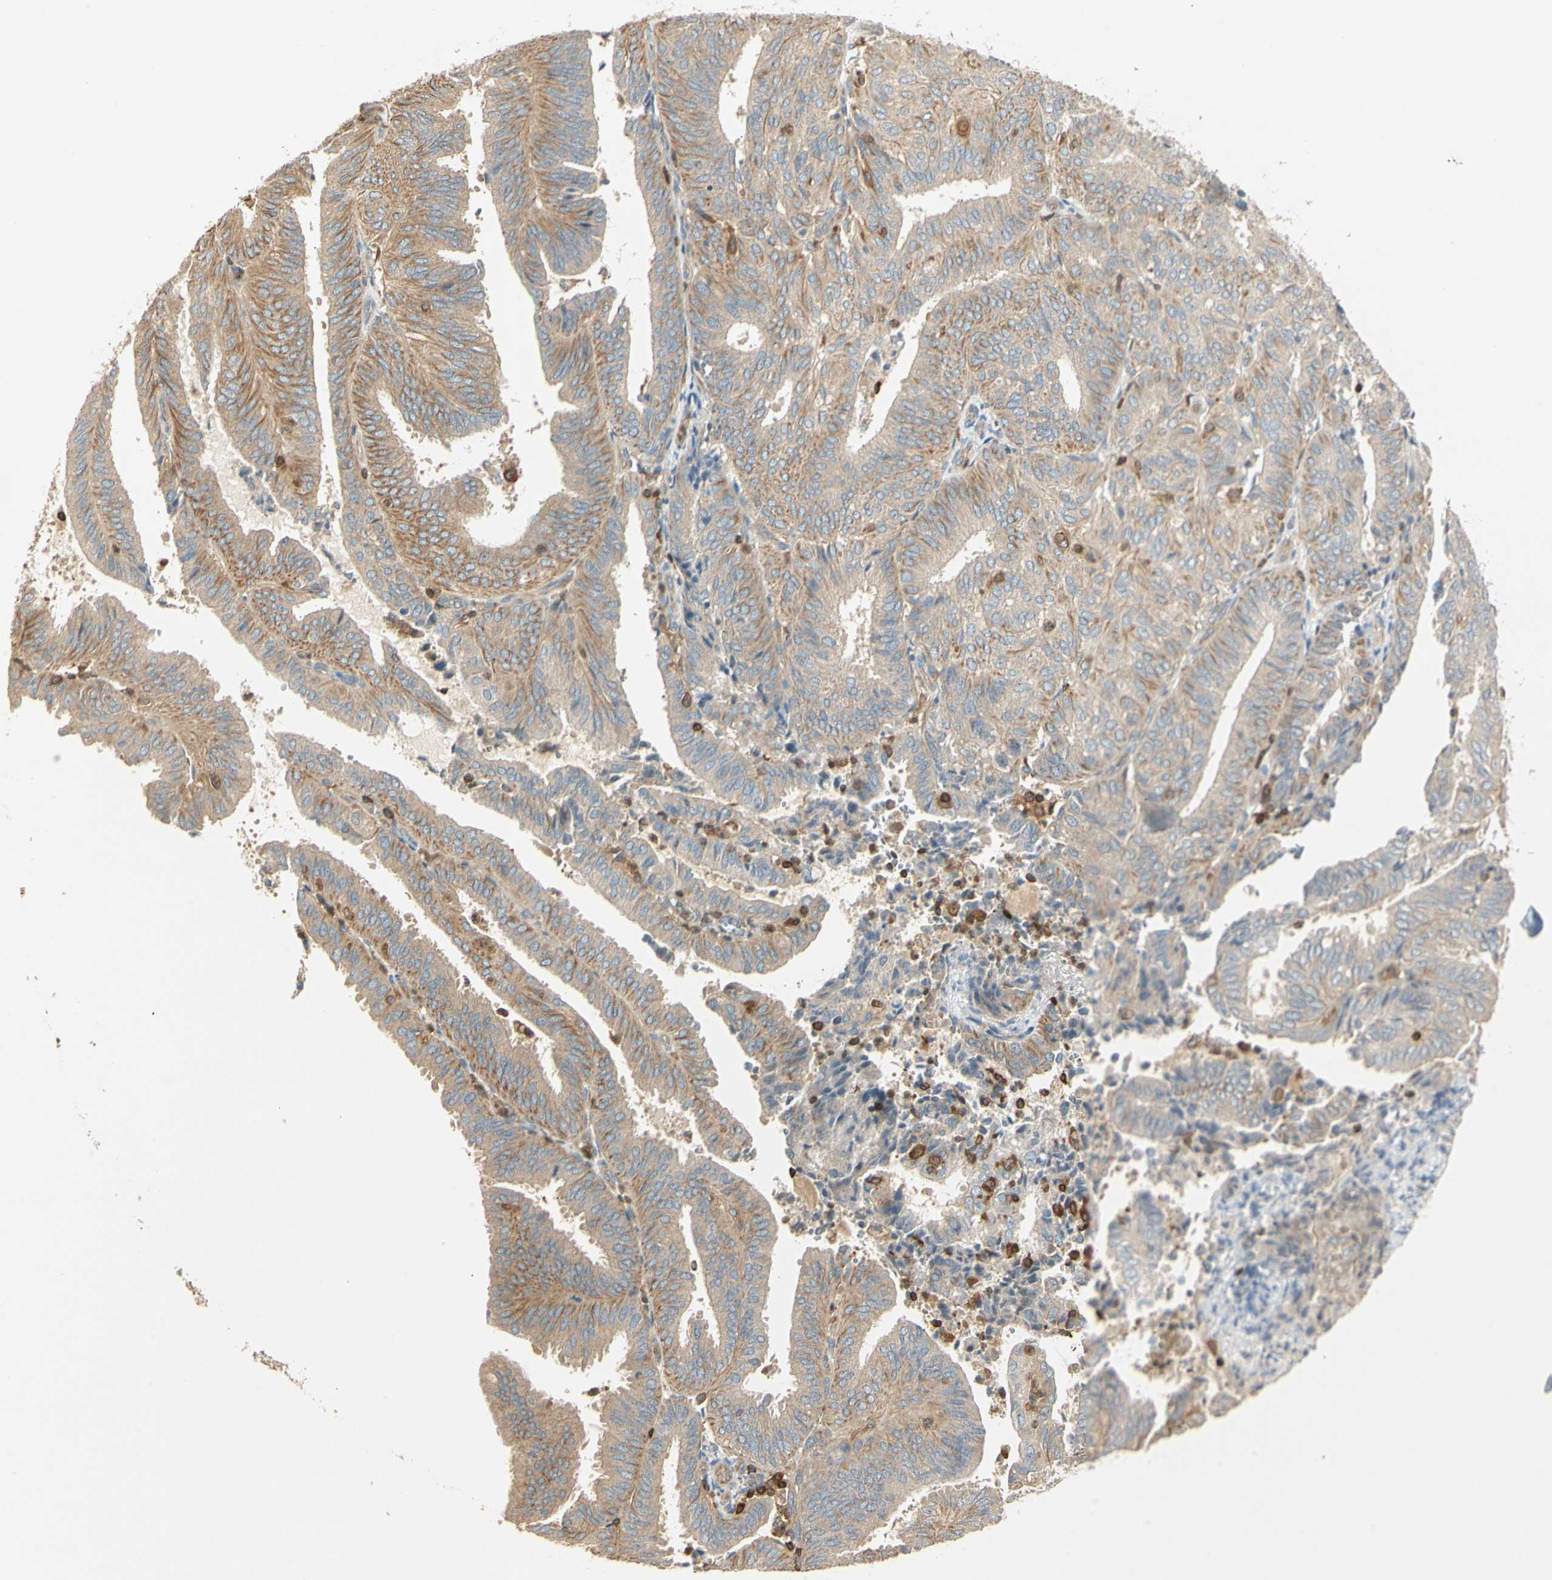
{"staining": {"intensity": "moderate", "quantity": ">75%", "location": "cytoplasmic/membranous"}, "tissue": "endometrial cancer", "cell_type": "Tumor cells", "image_type": "cancer", "snomed": [{"axis": "morphology", "description": "Adenocarcinoma, NOS"}, {"axis": "topography", "description": "Uterus"}], "caption": "Immunohistochemical staining of human endometrial cancer (adenocarcinoma) displays medium levels of moderate cytoplasmic/membranous expression in about >75% of tumor cells.", "gene": "CRLF3", "patient": {"sex": "female", "age": 60}}